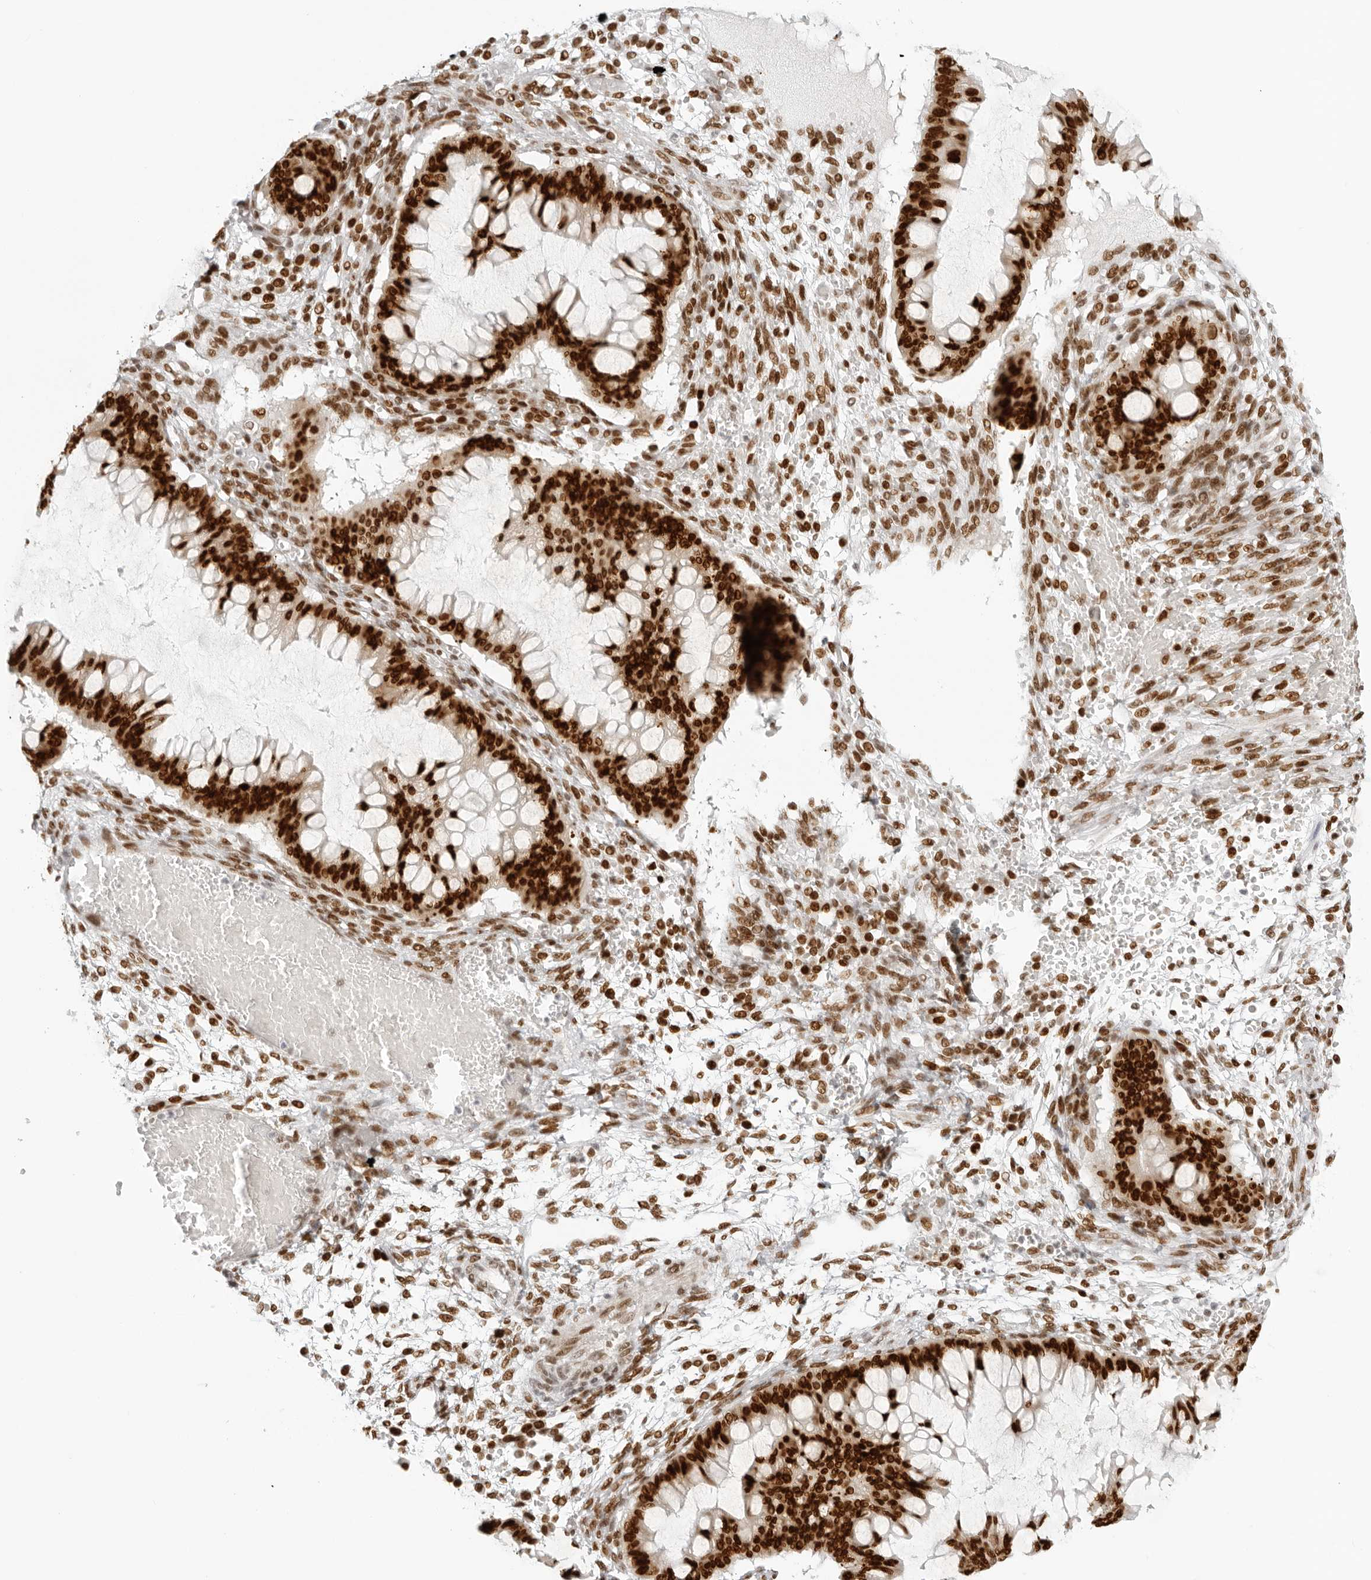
{"staining": {"intensity": "strong", "quantity": ">75%", "location": "nuclear"}, "tissue": "ovarian cancer", "cell_type": "Tumor cells", "image_type": "cancer", "snomed": [{"axis": "morphology", "description": "Cystadenocarcinoma, mucinous, NOS"}, {"axis": "topography", "description": "Ovary"}], "caption": "Immunohistochemistry (DAB (3,3'-diaminobenzidine)) staining of ovarian mucinous cystadenocarcinoma reveals strong nuclear protein positivity in about >75% of tumor cells.", "gene": "RCC1", "patient": {"sex": "female", "age": 73}}